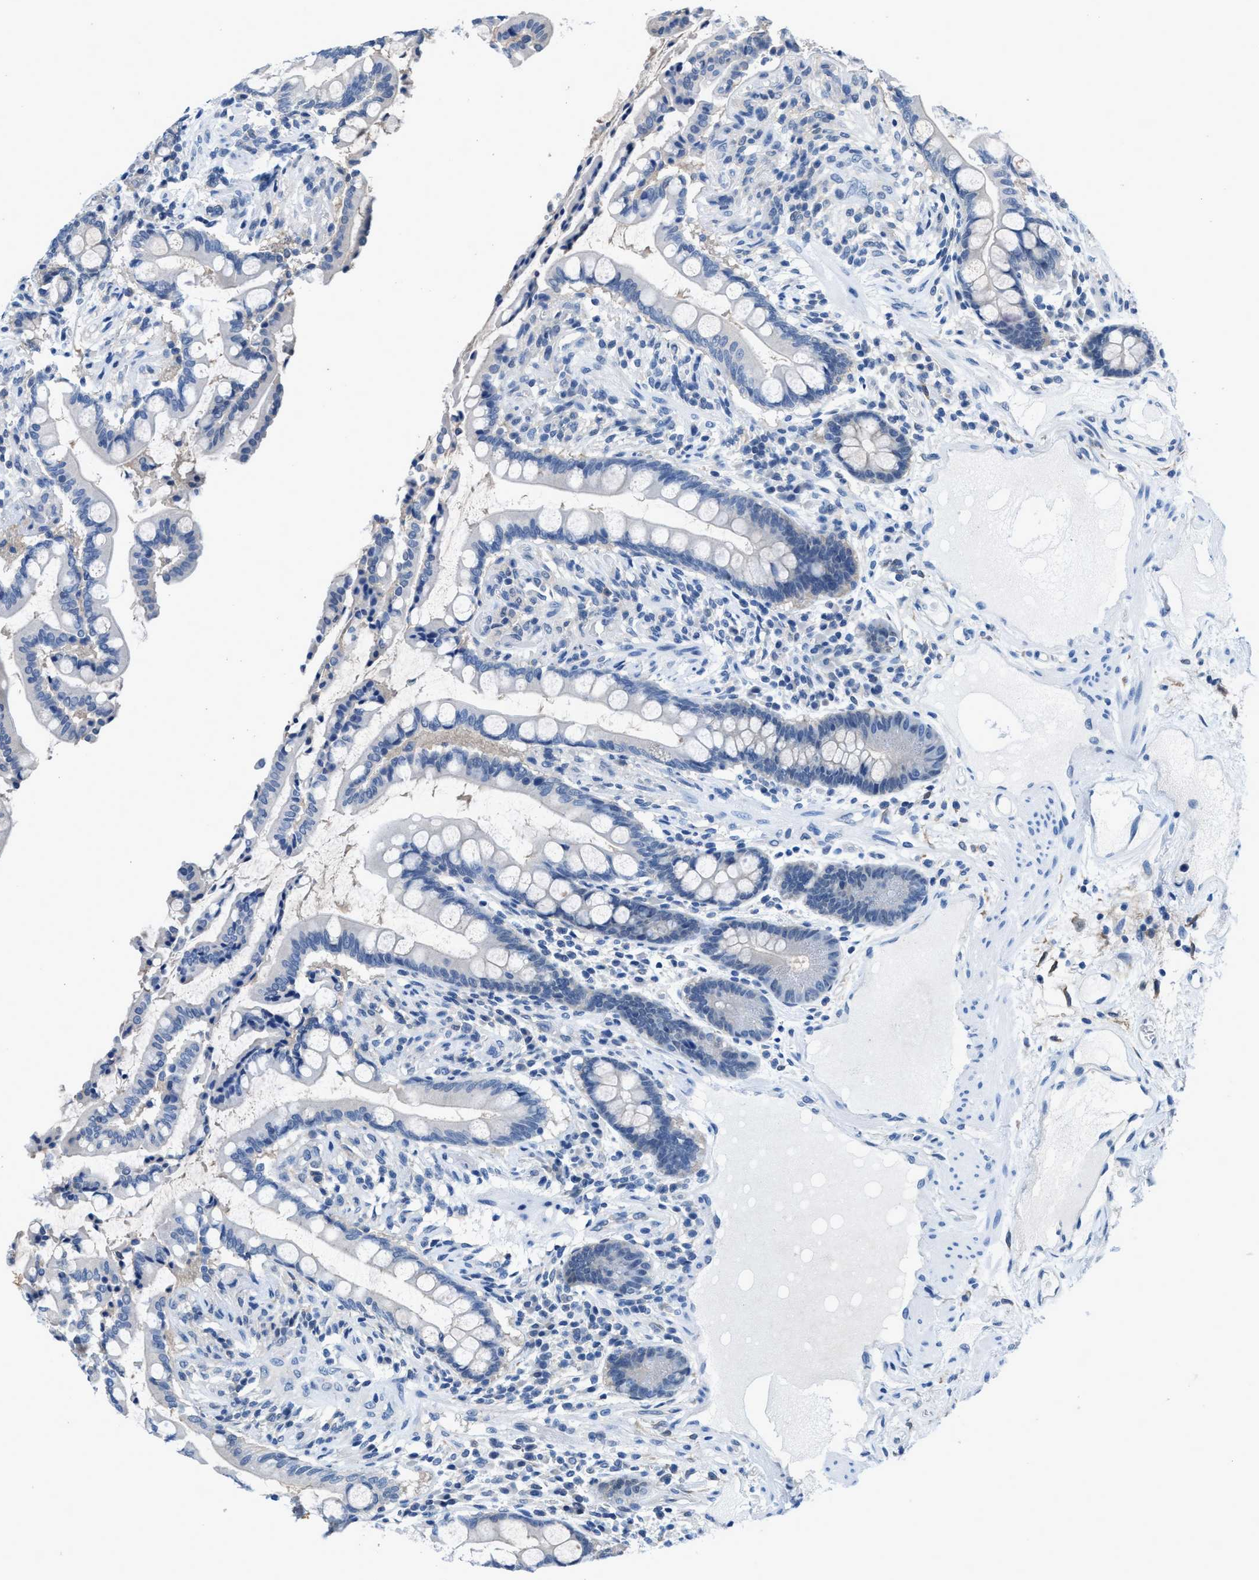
{"staining": {"intensity": "negative", "quantity": "none", "location": "none"}, "tissue": "colon", "cell_type": "Endothelial cells", "image_type": "normal", "snomed": [{"axis": "morphology", "description": "Normal tissue, NOS"}, {"axis": "topography", "description": "Colon"}], "caption": "This is an immunohistochemistry micrograph of unremarkable colon. There is no expression in endothelial cells.", "gene": "NUDT5", "patient": {"sex": "male", "age": 73}}